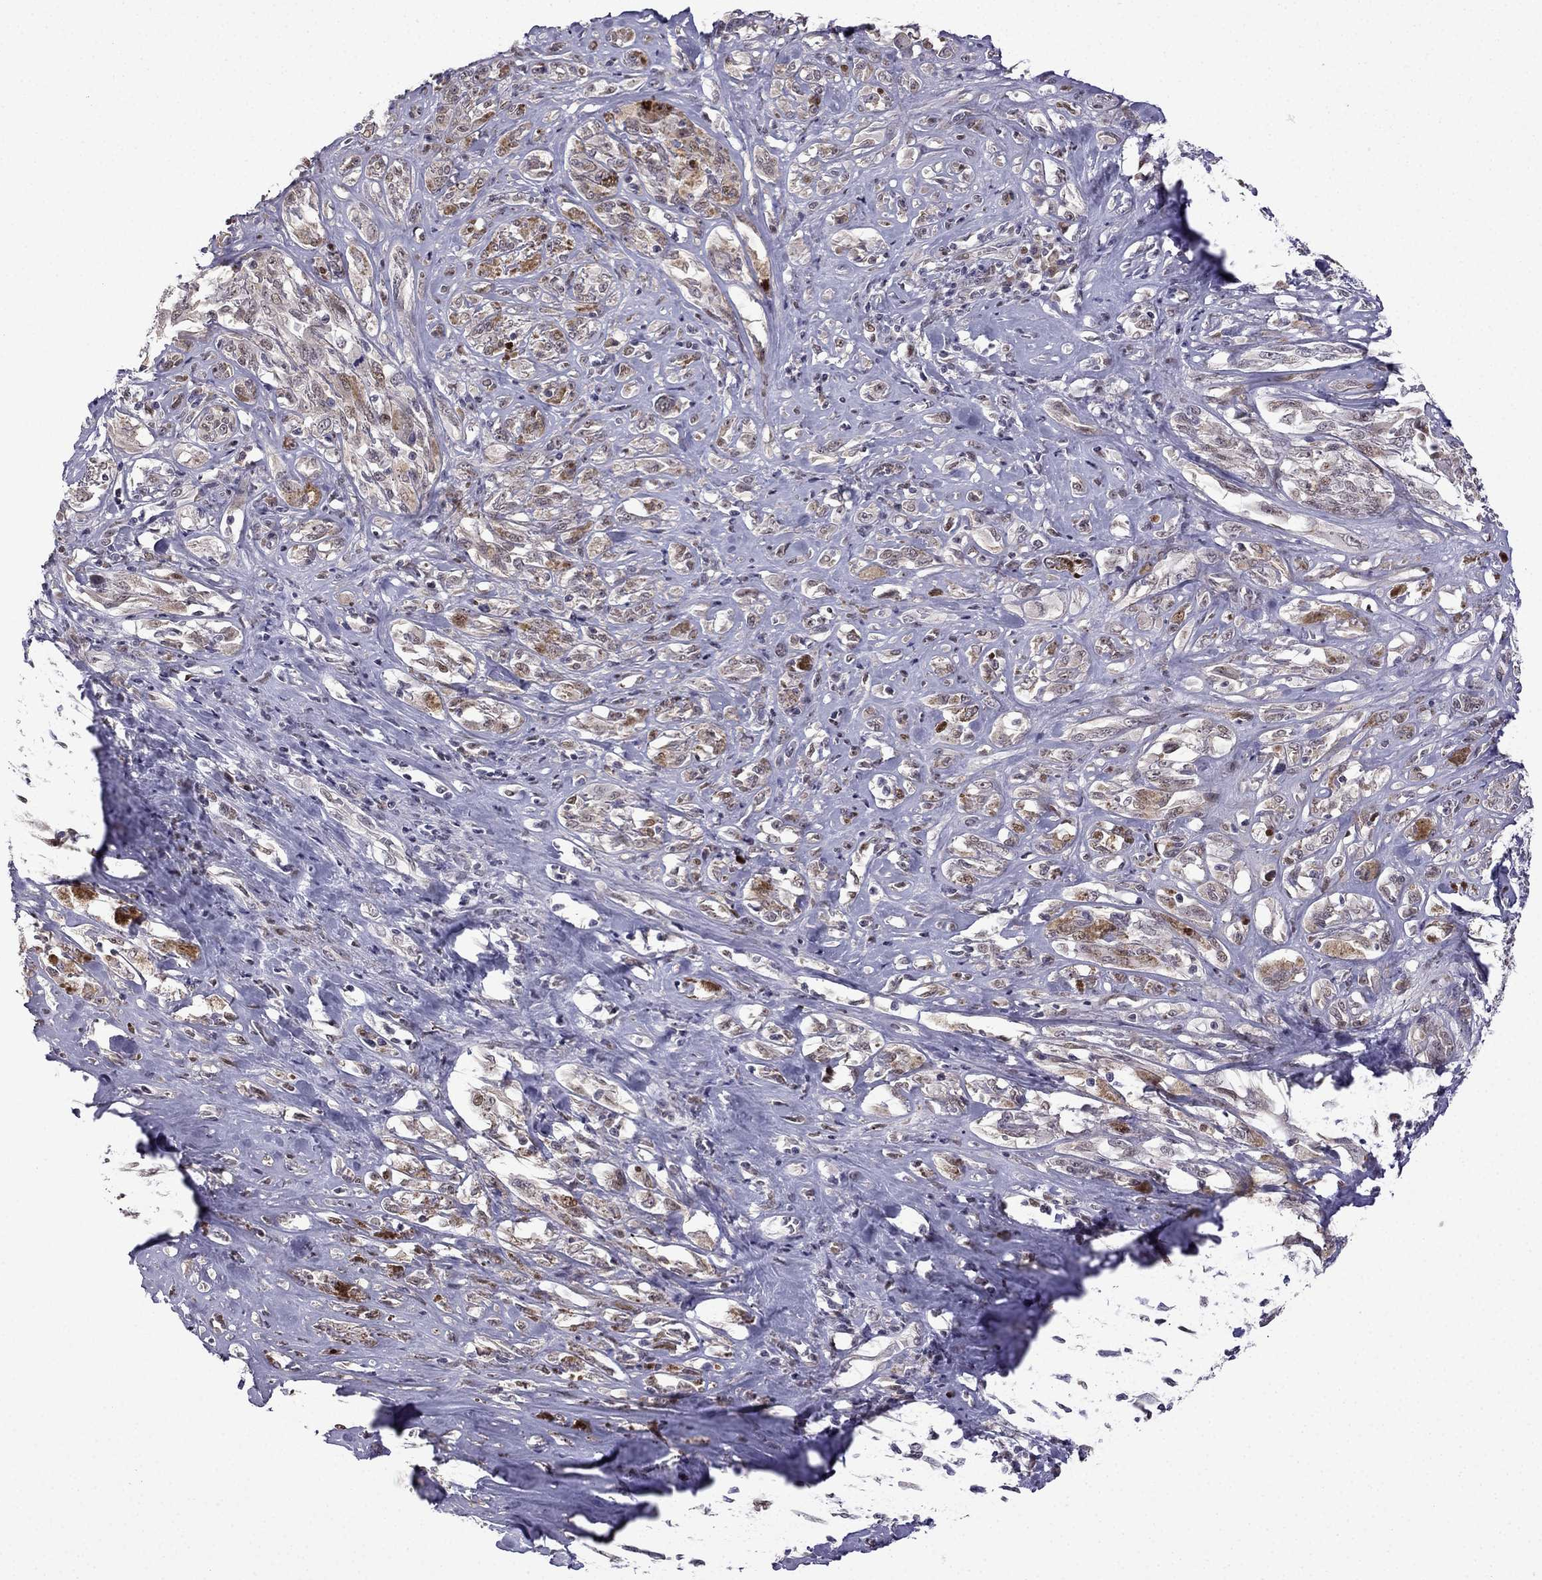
{"staining": {"intensity": "moderate", "quantity": "<25%", "location": "nuclear"}, "tissue": "melanoma", "cell_type": "Tumor cells", "image_type": "cancer", "snomed": [{"axis": "morphology", "description": "Malignant melanoma, NOS"}, {"axis": "topography", "description": "Skin"}], "caption": "IHC histopathology image of neoplastic tissue: melanoma stained using immunohistochemistry reveals low levels of moderate protein expression localized specifically in the nuclear of tumor cells, appearing as a nuclear brown color.", "gene": "FGF3", "patient": {"sex": "female", "age": 91}}